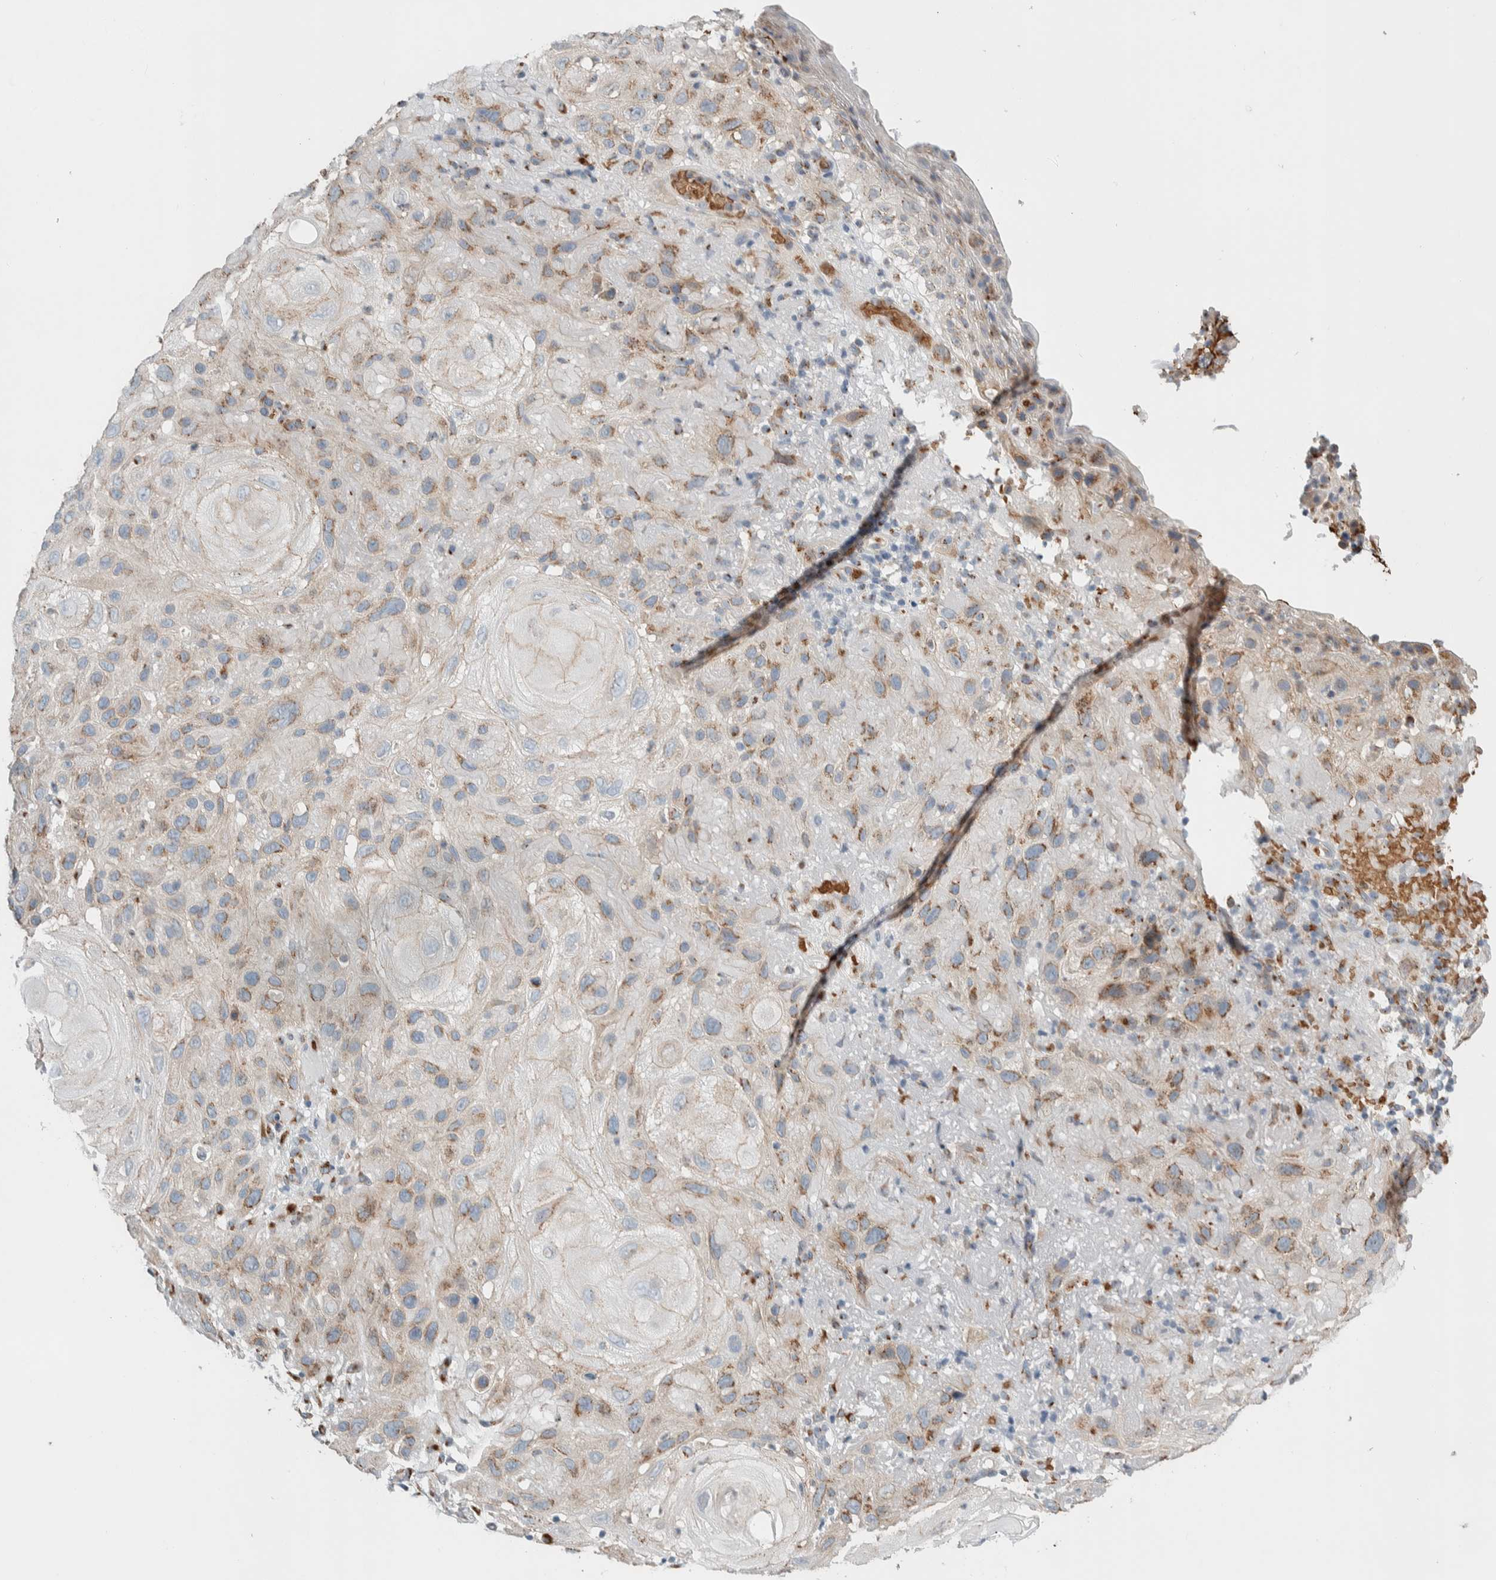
{"staining": {"intensity": "weak", "quantity": ">75%", "location": "cytoplasmic/membranous"}, "tissue": "skin cancer", "cell_type": "Tumor cells", "image_type": "cancer", "snomed": [{"axis": "morphology", "description": "Squamous cell carcinoma, NOS"}, {"axis": "topography", "description": "Skin"}], "caption": "Immunohistochemistry micrograph of skin squamous cell carcinoma stained for a protein (brown), which shows low levels of weak cytoplasmic/membranous staining in approximately >75% of tumor cells.", "gene": "SLC38A10", "patient": {"sex": "female", "age": 96}}